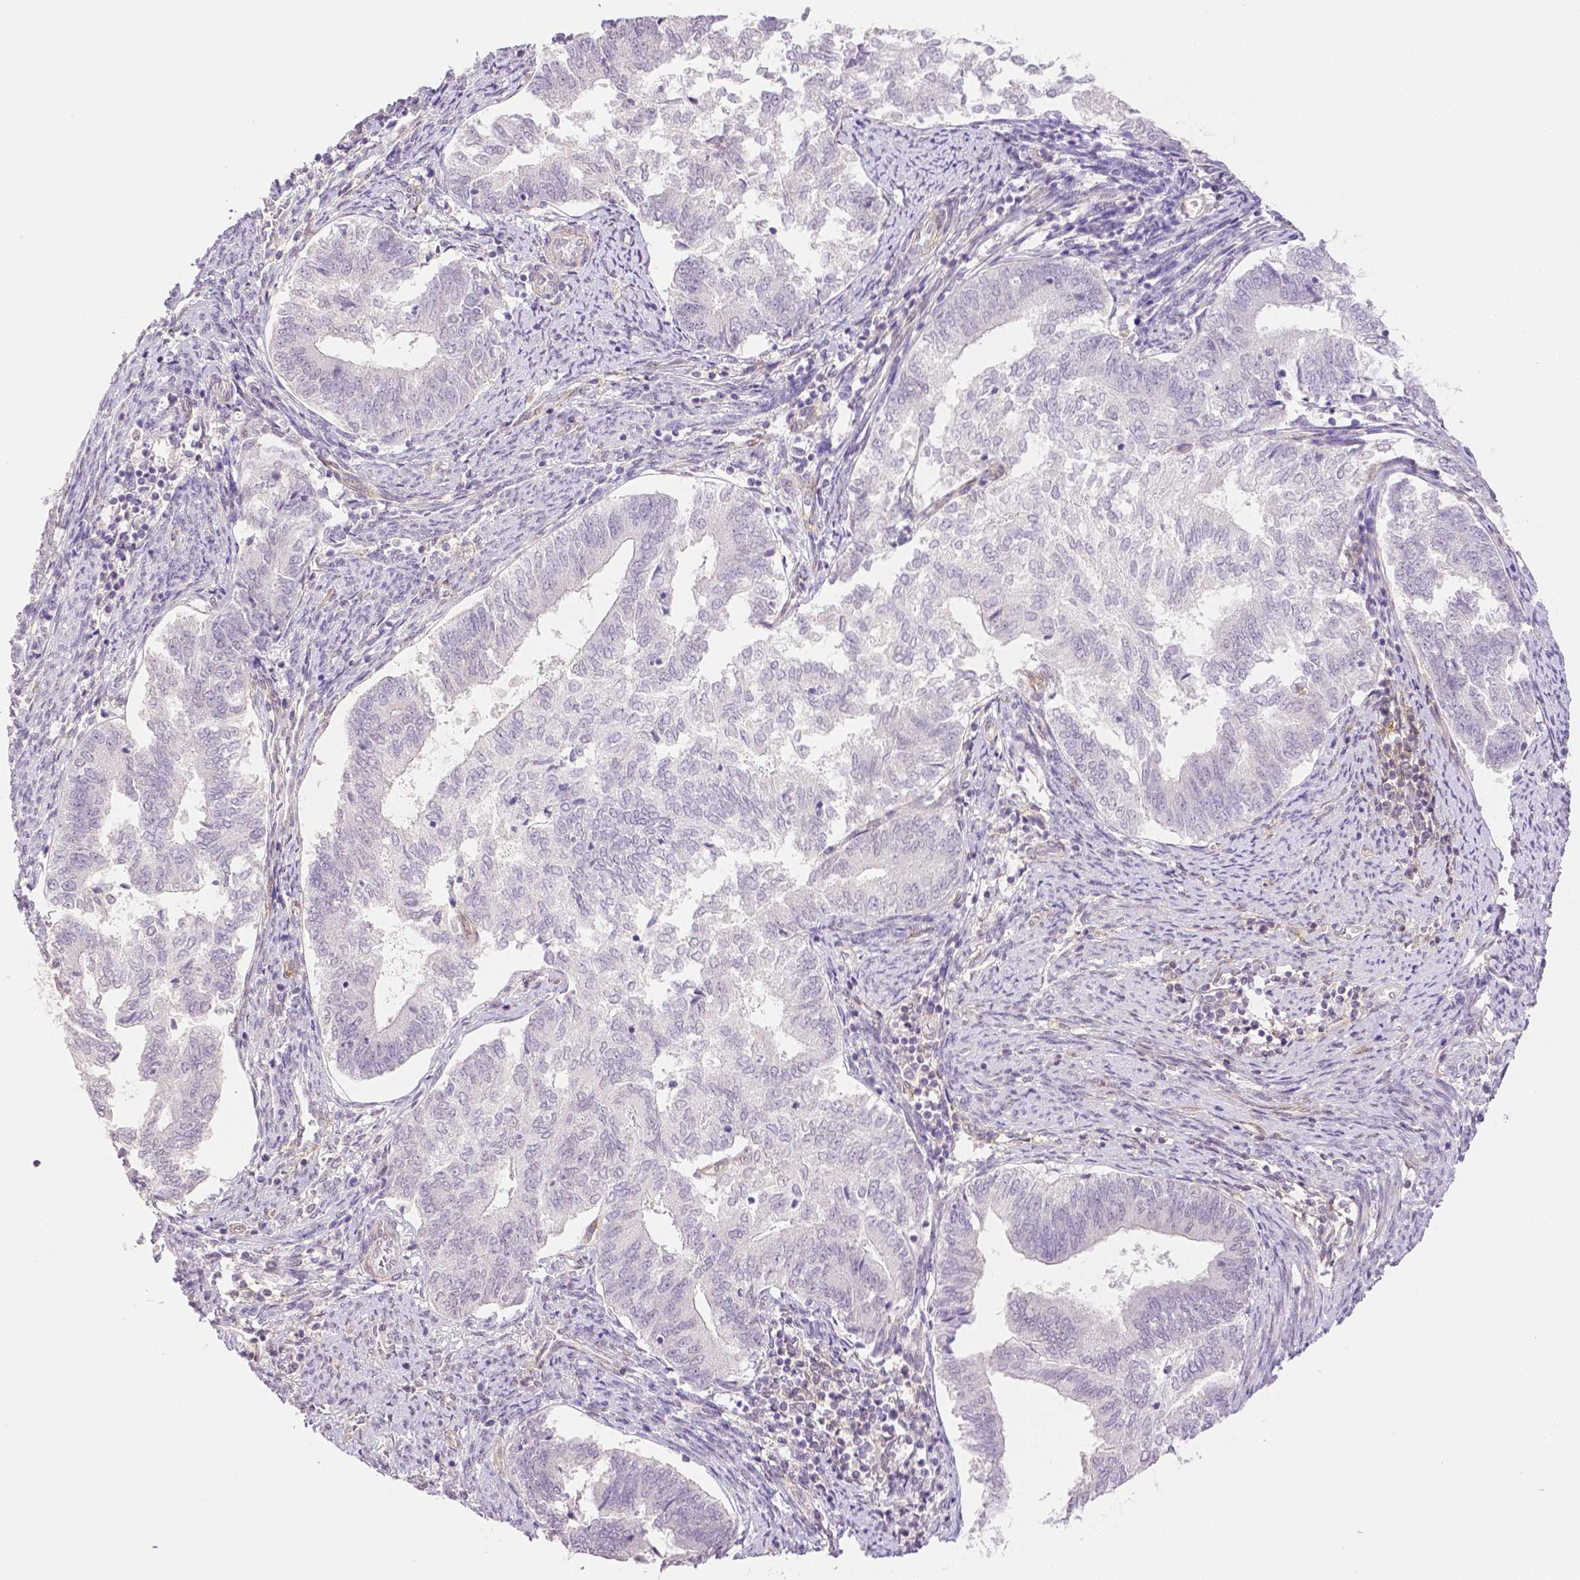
{"staining": {"intensity": "negative", "quantity": "none", "location": "none"}, "tissue": "endometrial cancer", "cell_type": "Tumor cells", "image_type": "cancer", "snomed": [{"axis": "morphology", "description": "Adenocarcinoma, NOS"}, {"axis": "topography", "description": "Endometrium"}], "caption": "Protein analysis of endometrial cancer shows no significant expression in tumor cells.", "gene": "THY1", "patient": {"sex": "female", "age": 65}}